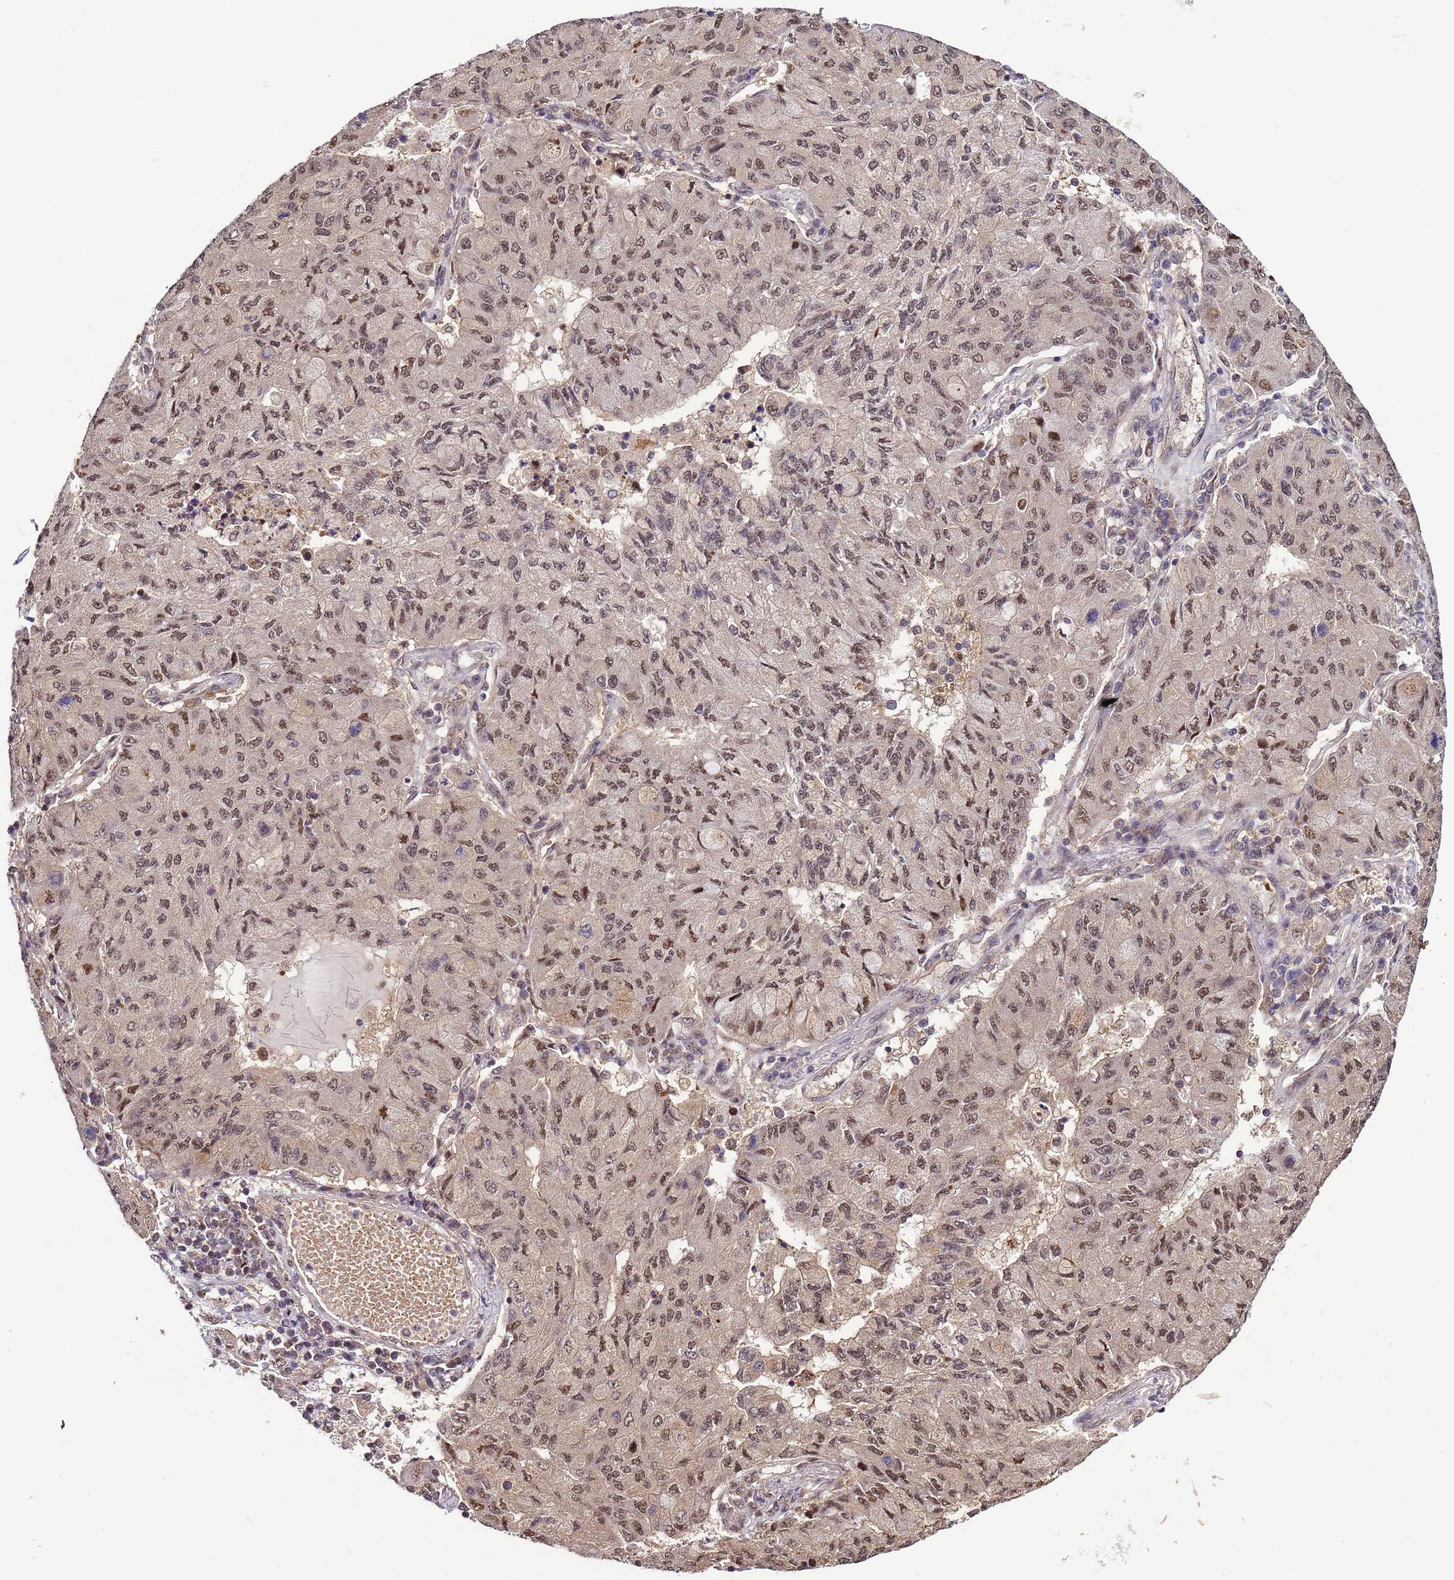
{"staining": {"intensity": "moderate", "quantity": ">75%", "location": "nuclear"}, "tissue": "lung cancer", "cell_type": "Tumor cells", "image_type": "cancer", "snomed": [{"axis": "morphology", "description": "Squamous cell carcinoma, NOS"}, {"axis": "topography", "description": "Lung"}], "caption": "Immunohistochemical staining of human lung squamous cell carcinoma displays medium levels of moderate nuclear staining in about >75% of tumor cells.", "gene": "GEN1", "patient": {"sex": "male", "age": 74}}